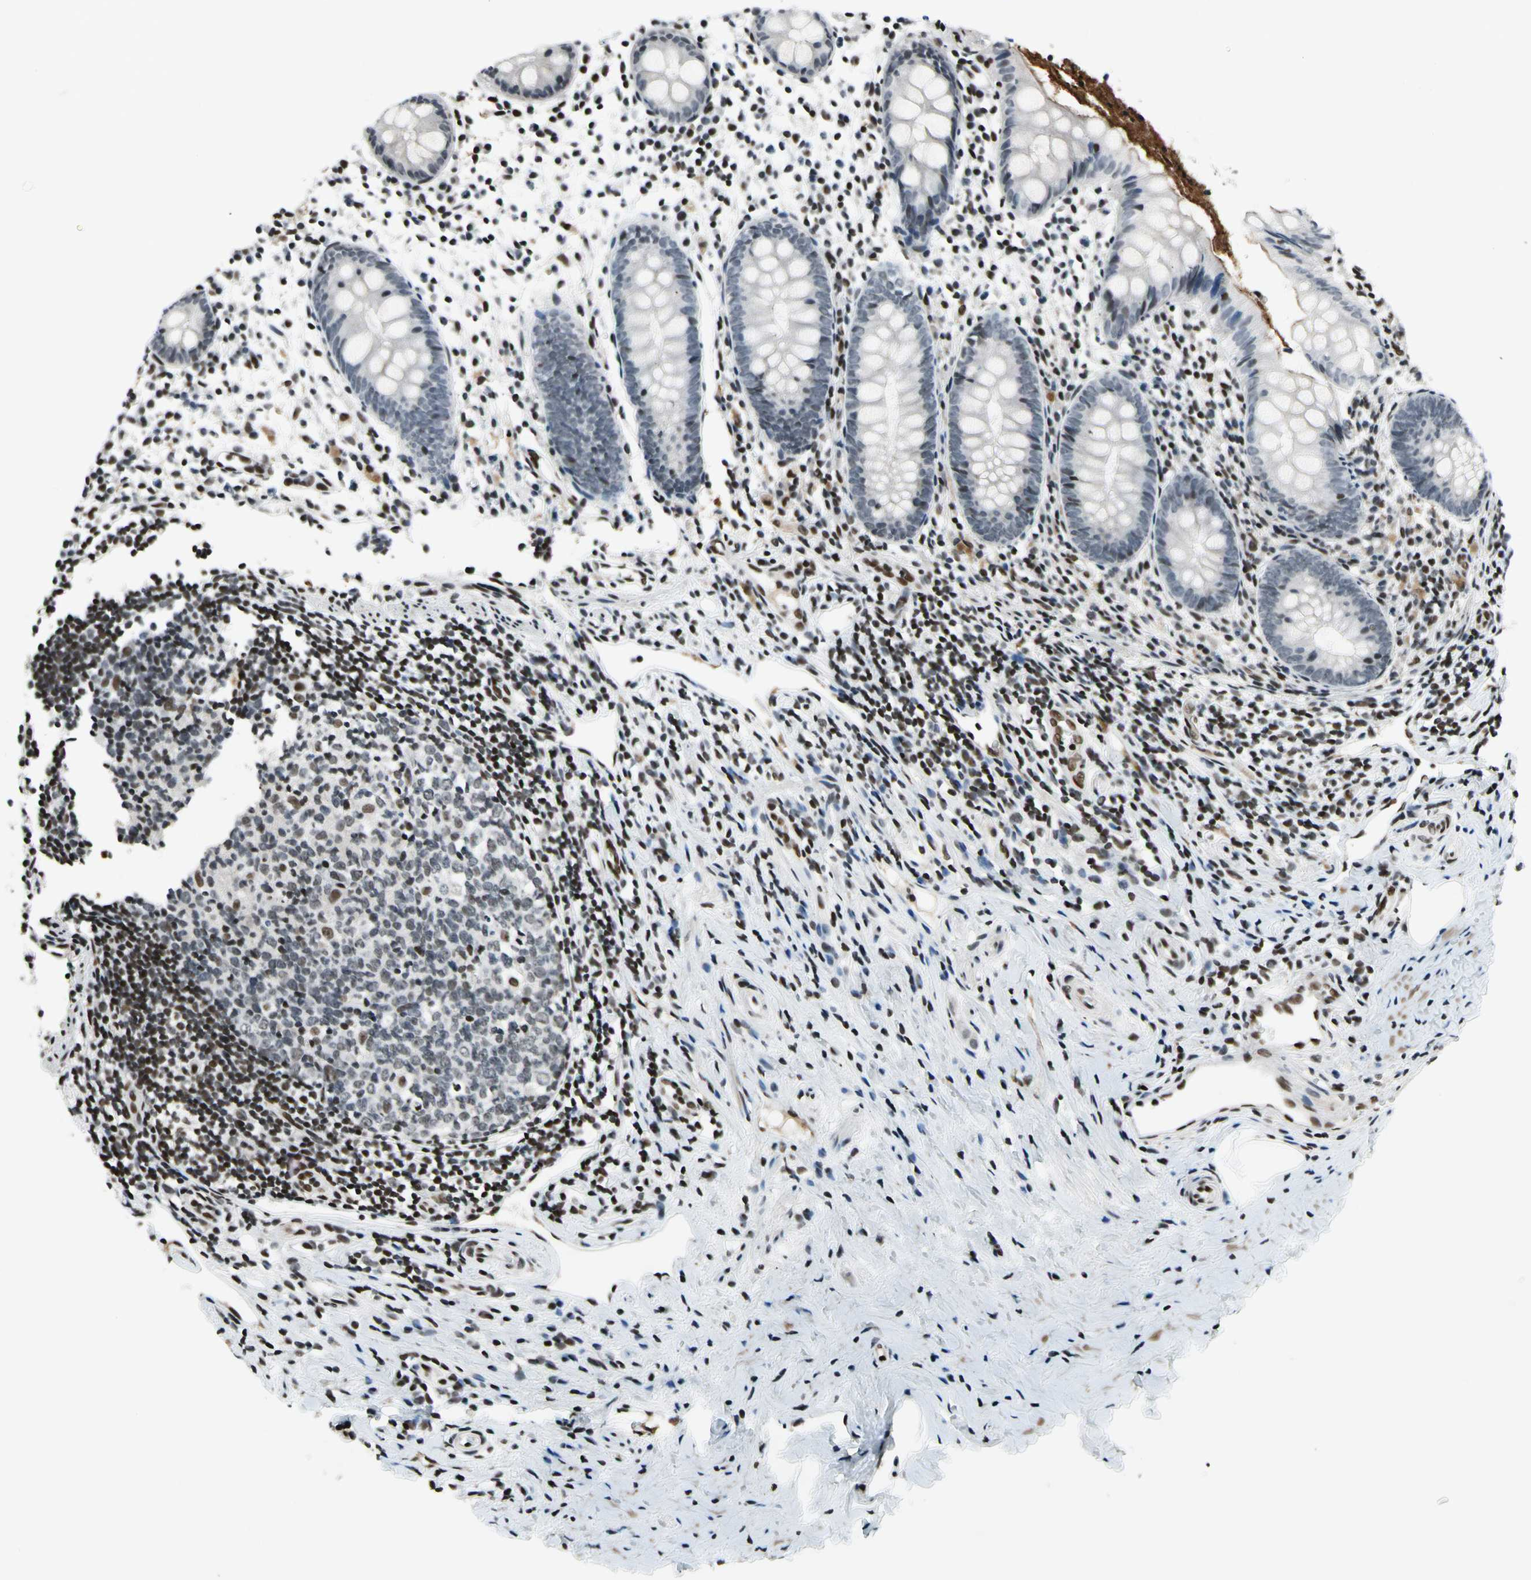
{"staining": {"intensity": "moderate", "quantity": "<25%", "location": "nuclear"}, "tissue": "appendix", "cell_type": "Glandular cells", "image_type": "normal", "snomed": [{"axis": "morphology", "description": "Normal tissue, NOS"}, {"axis": "topography", "description": "Appendix"}], "caption": "Immunohistochemical staining of benign human appendix demonstrates <25% levels of moderate nuclear protein positivity in approximately <25% of glandular cells. Using DAB (brown) and hematoxylin (blue) stains, captured at high magnification using brightfield microscopy.", "gene": "RECQL", "patient": {"sex": "female", "age": 20}}